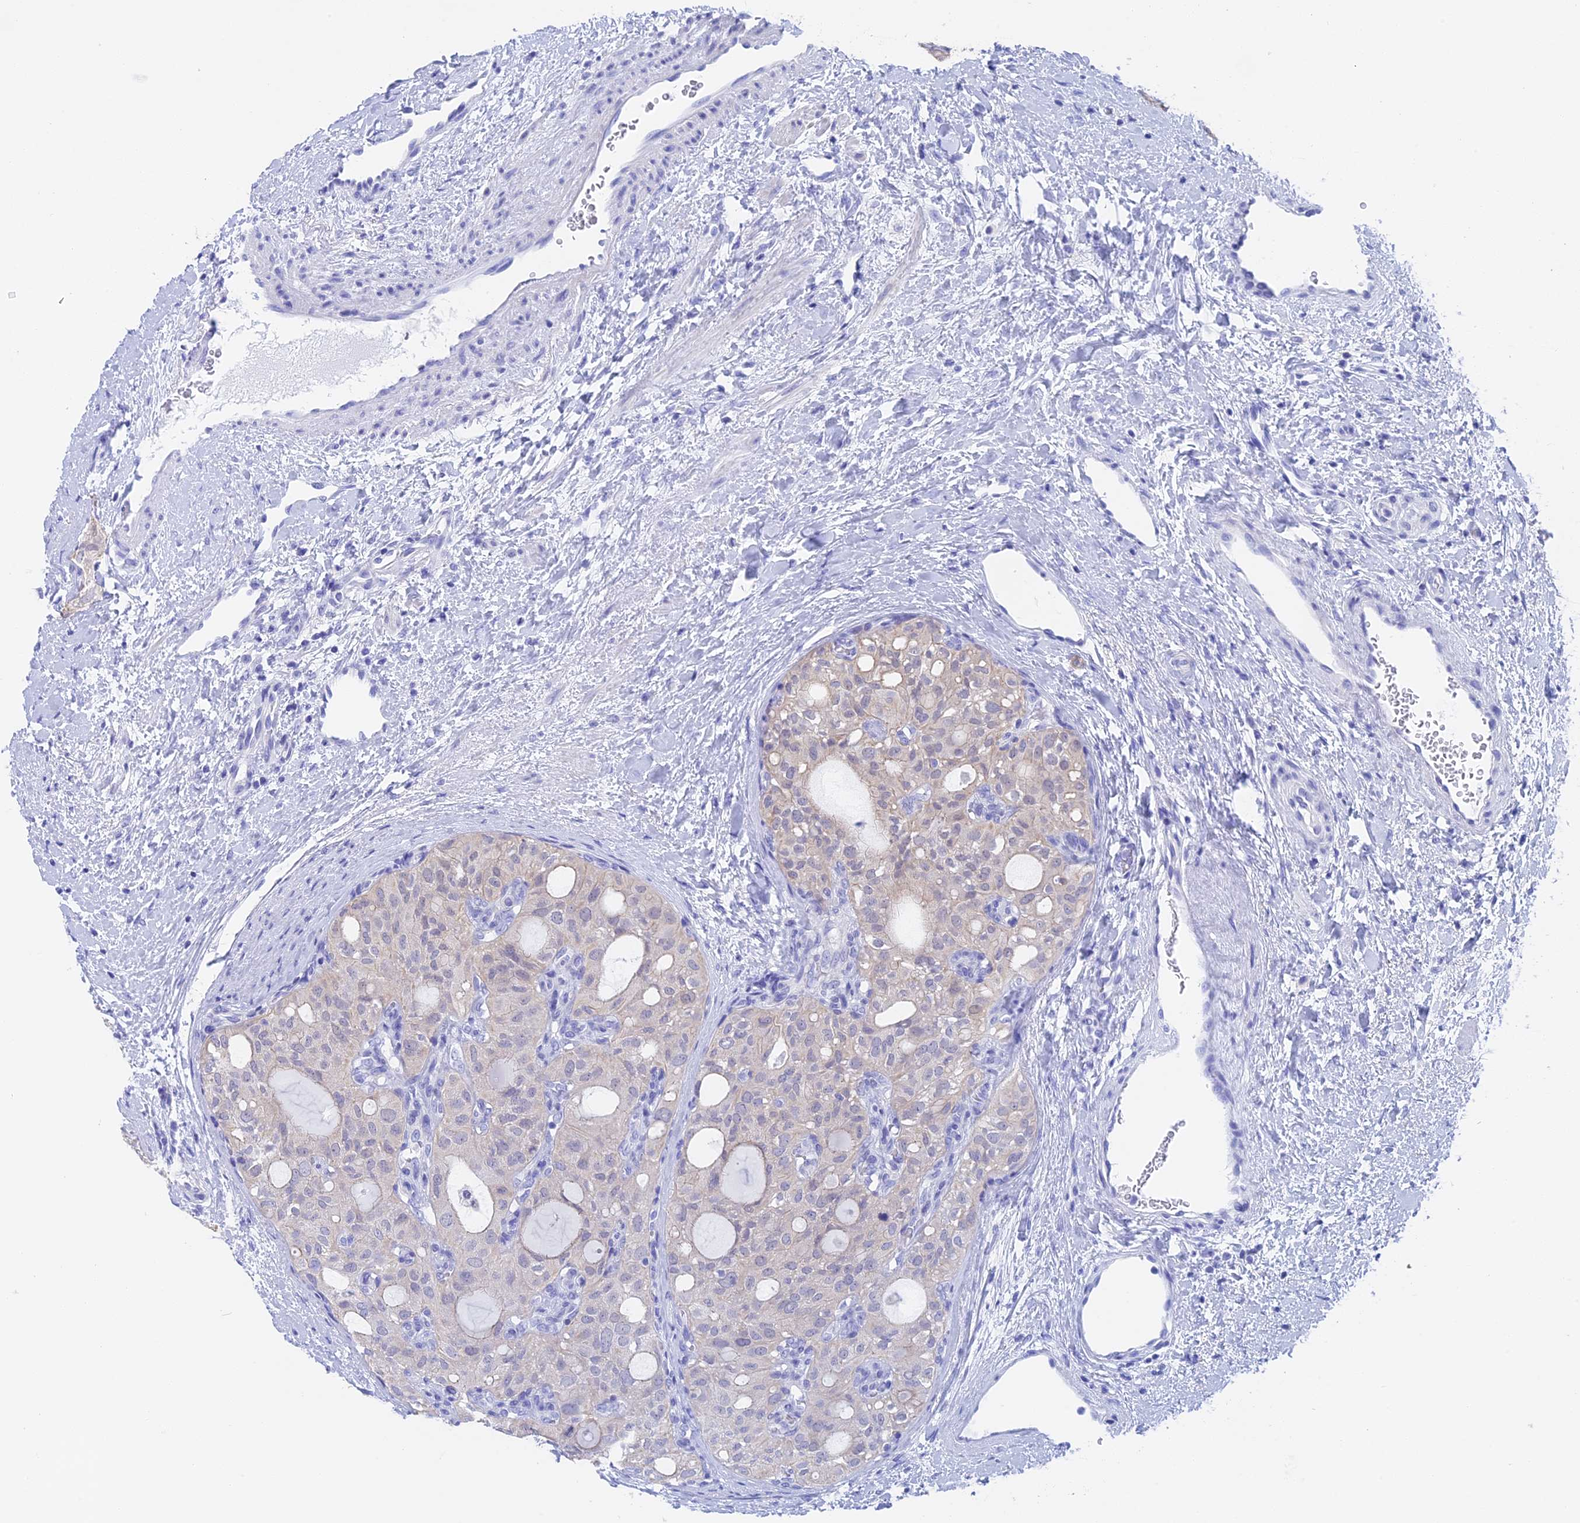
{"staining": {"intensity": "negative", "quantity": "none", "location": "none"}, "tissue": "thyroid cancer", "cell_type": "Tumor cells", "image_type": "cancer", "snomed": [{"axis": "morphology", "description": "Follicular adenoma carcinoma, NOS"}, {"axis": "topography", "description": "Thyroid gland"}], "caption": "Immunohistochemical staining of thyroid cancer shows no significant positivity in tumor cells.", "gene": "STUB1", "patient": {"sex": "male", "age": 75}}